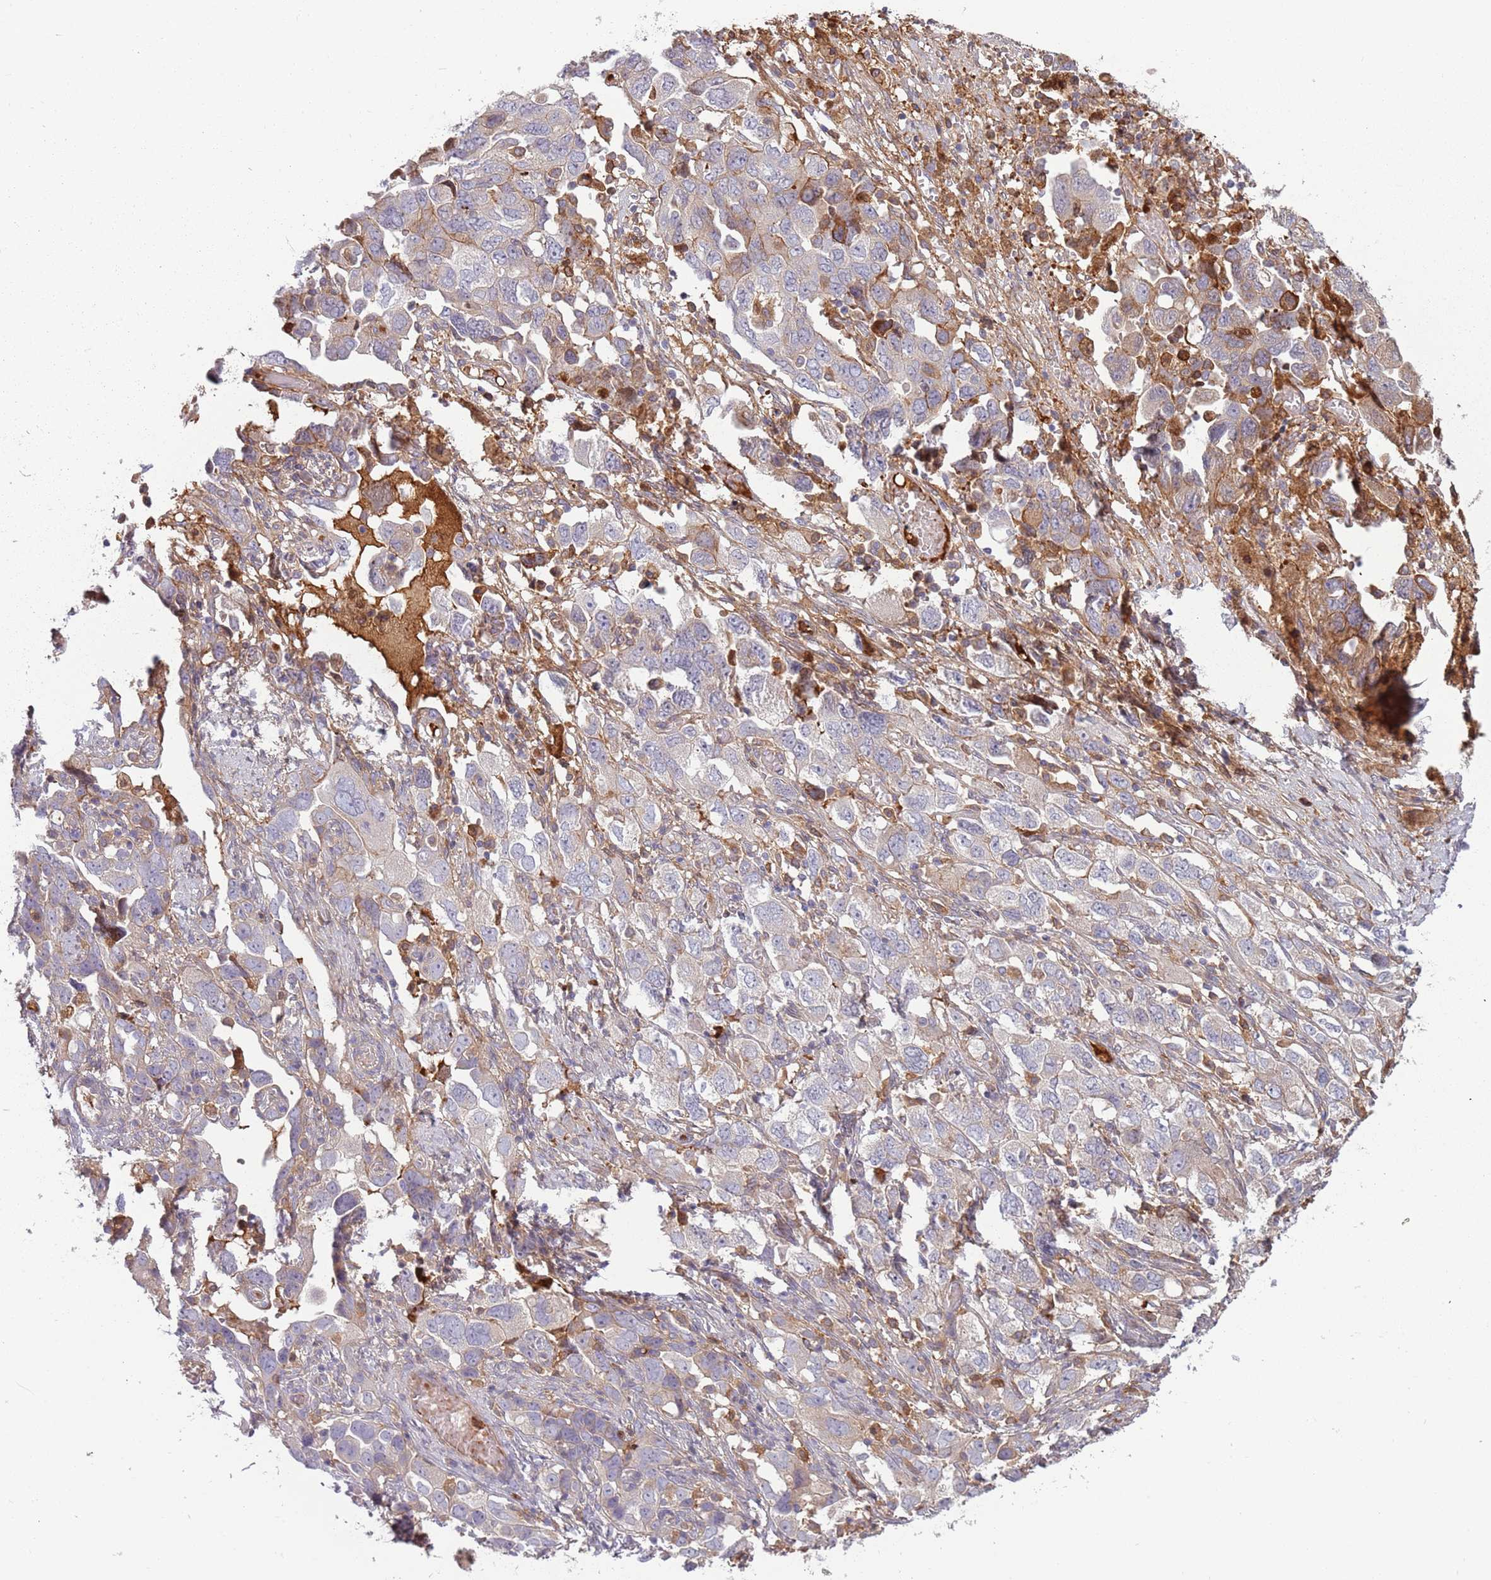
{"staining": {"intensity": "negative", "quantity": "none", "location": "none"}, "tissue": "ovarian cancer", "cell_type": "Tumor cells", "image_type": "cancer", "snomed": [{"axis": "morphology", "description": "Carcinoma, NOS"}, {"axis": "morphology", "description": "Cystadenocarcinoma, serous, NOS"}, {"axis": "topography", "description": "Ovary"}], "caption": "Ovarian carcinoma was stained to show a protein in brown. There is no significant expression in tumor cells.", "gene": "NADK", "patient": {"sex": "female", "age": 69}}